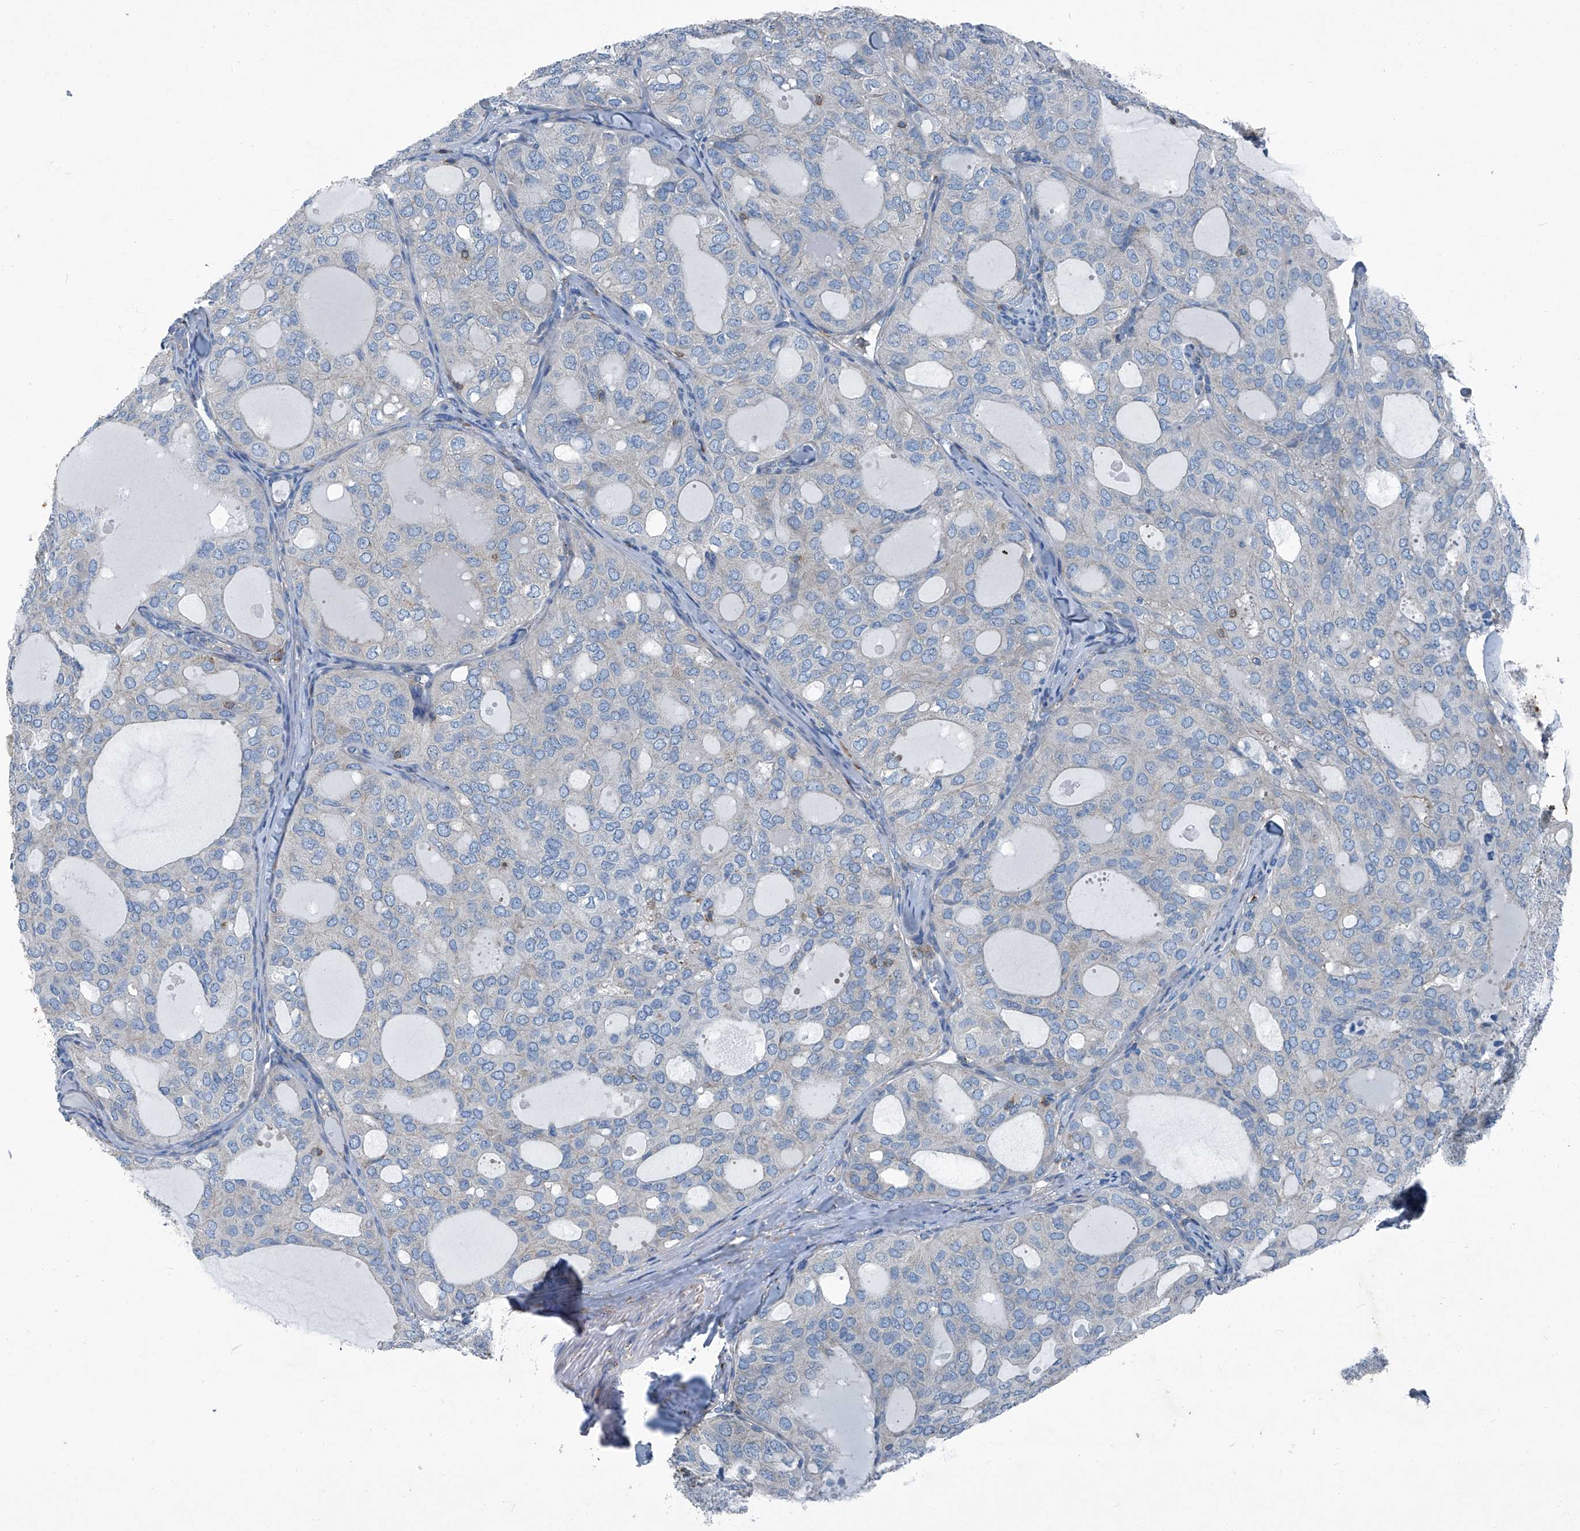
{"staining": {"intensity": "negative", "quantity": "none", "location": "none"}, "tissue": "thyroid cancer", "cell_type": "Tumor cells", "image_type": "cancer", "snomed": [{"axis": "morphology", "description": "Follicular adenoma carcinoma, NOS"}, {"axis": "topography", "description": "Thyroid gland"}], "caption": "DAB immunohistochemical staining of human thyroid follicular adenoma carcinoma shows no significant positivity in tumor cells.", "gene": "SEPTIN7", "patient": {"sex": "male", "age": 75}}